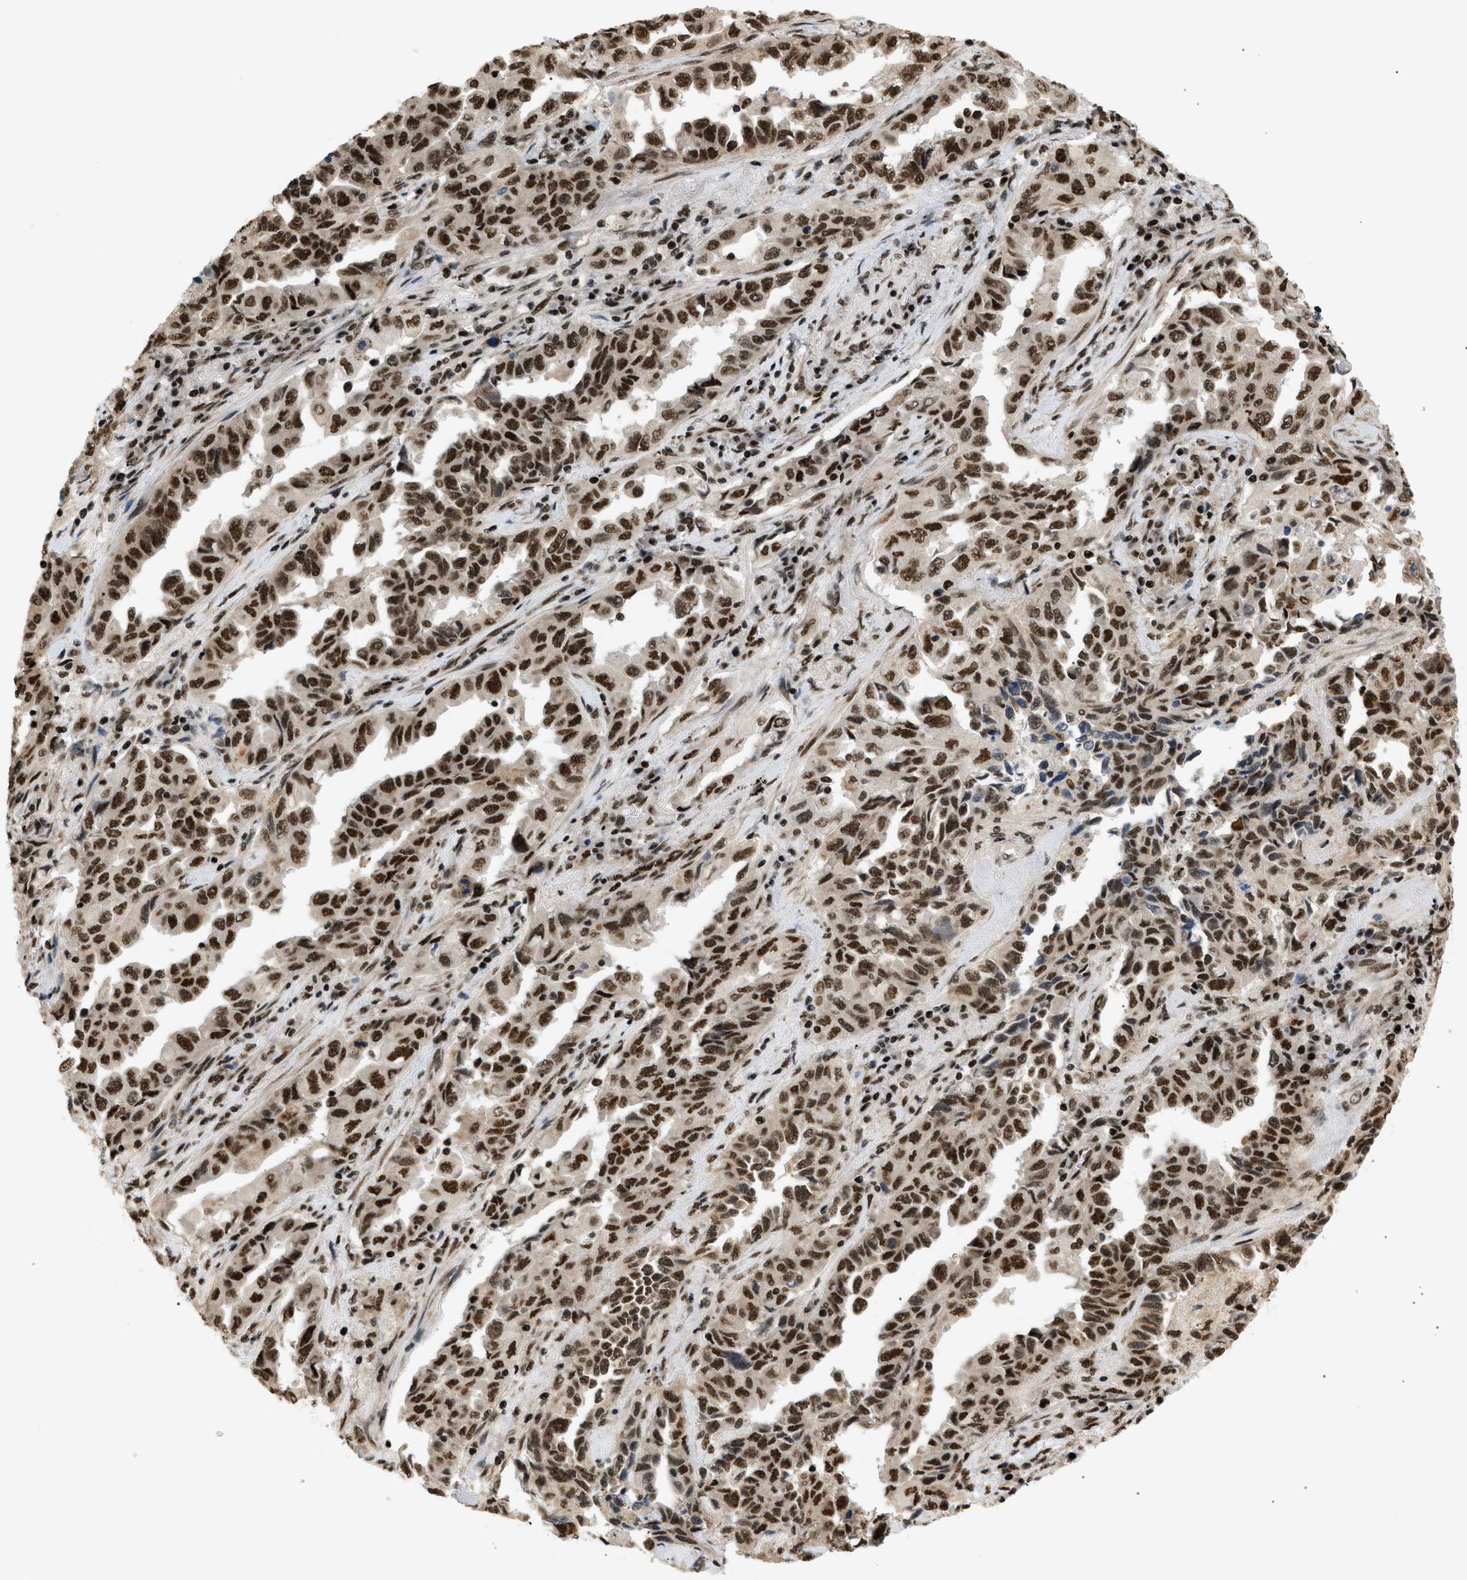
{"staining": {"intensity": "strong", "quantity": ">75%", "location": "nuclear"}, "tissue": "lung cancer", "cell_type": "Tumor cells", "image_type": "cancer", "snomed": [{"axis": "morphology", "description": "Adenocarcinoma, NOS"}, {"axis": "topography", "description": "Lung"}], "caption": "Immunohistochemical staining of lung cancer exhibits high levels of strong nuclear protein staining in approximately >75% of tumor cells.", "gene": "RBM5", "patient": {"sex": "female", "age": 51}}